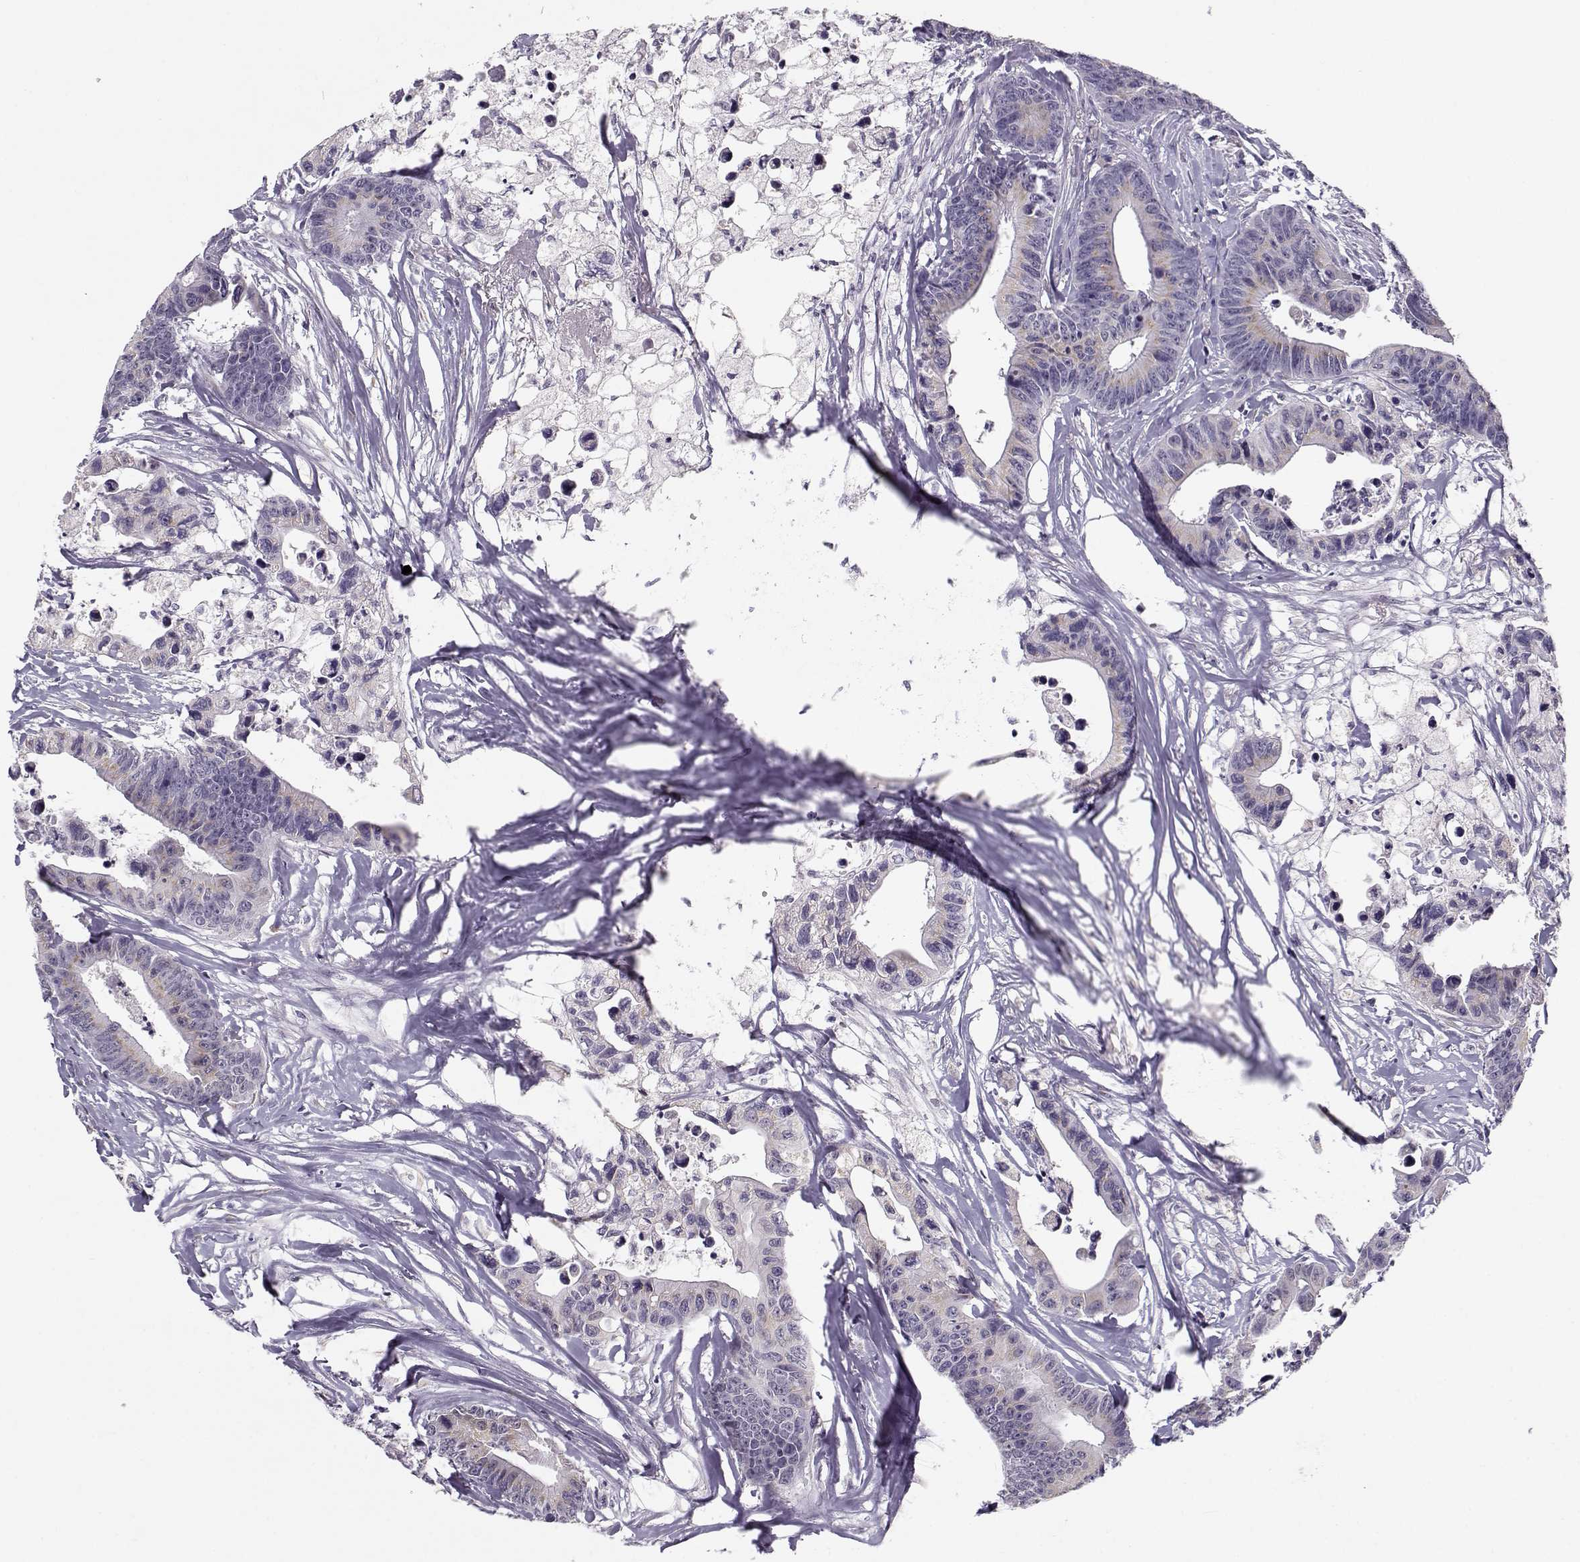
{"staining": {"intensity": "weak", "quantity": "25%-75%", "location": "cytoplasmic/membranous"}, "tissue": "colorectal cancer", "cell_type": "Tumor cells", "image_type": "cancer", "snomed": [{"axis": "morphology", "description": "Adenocarcinoma, NOS"}, {"axis": "topography", "description": "Colon"}], "caption": "The immunohistochemical stain labels weak cytoplasmic/membranous staining in tumor cells of colorectal cancer (adenocarcinoma) tissue.", "gene": "SLC4A5", "patient": {"sex": "female", "age": 87}}